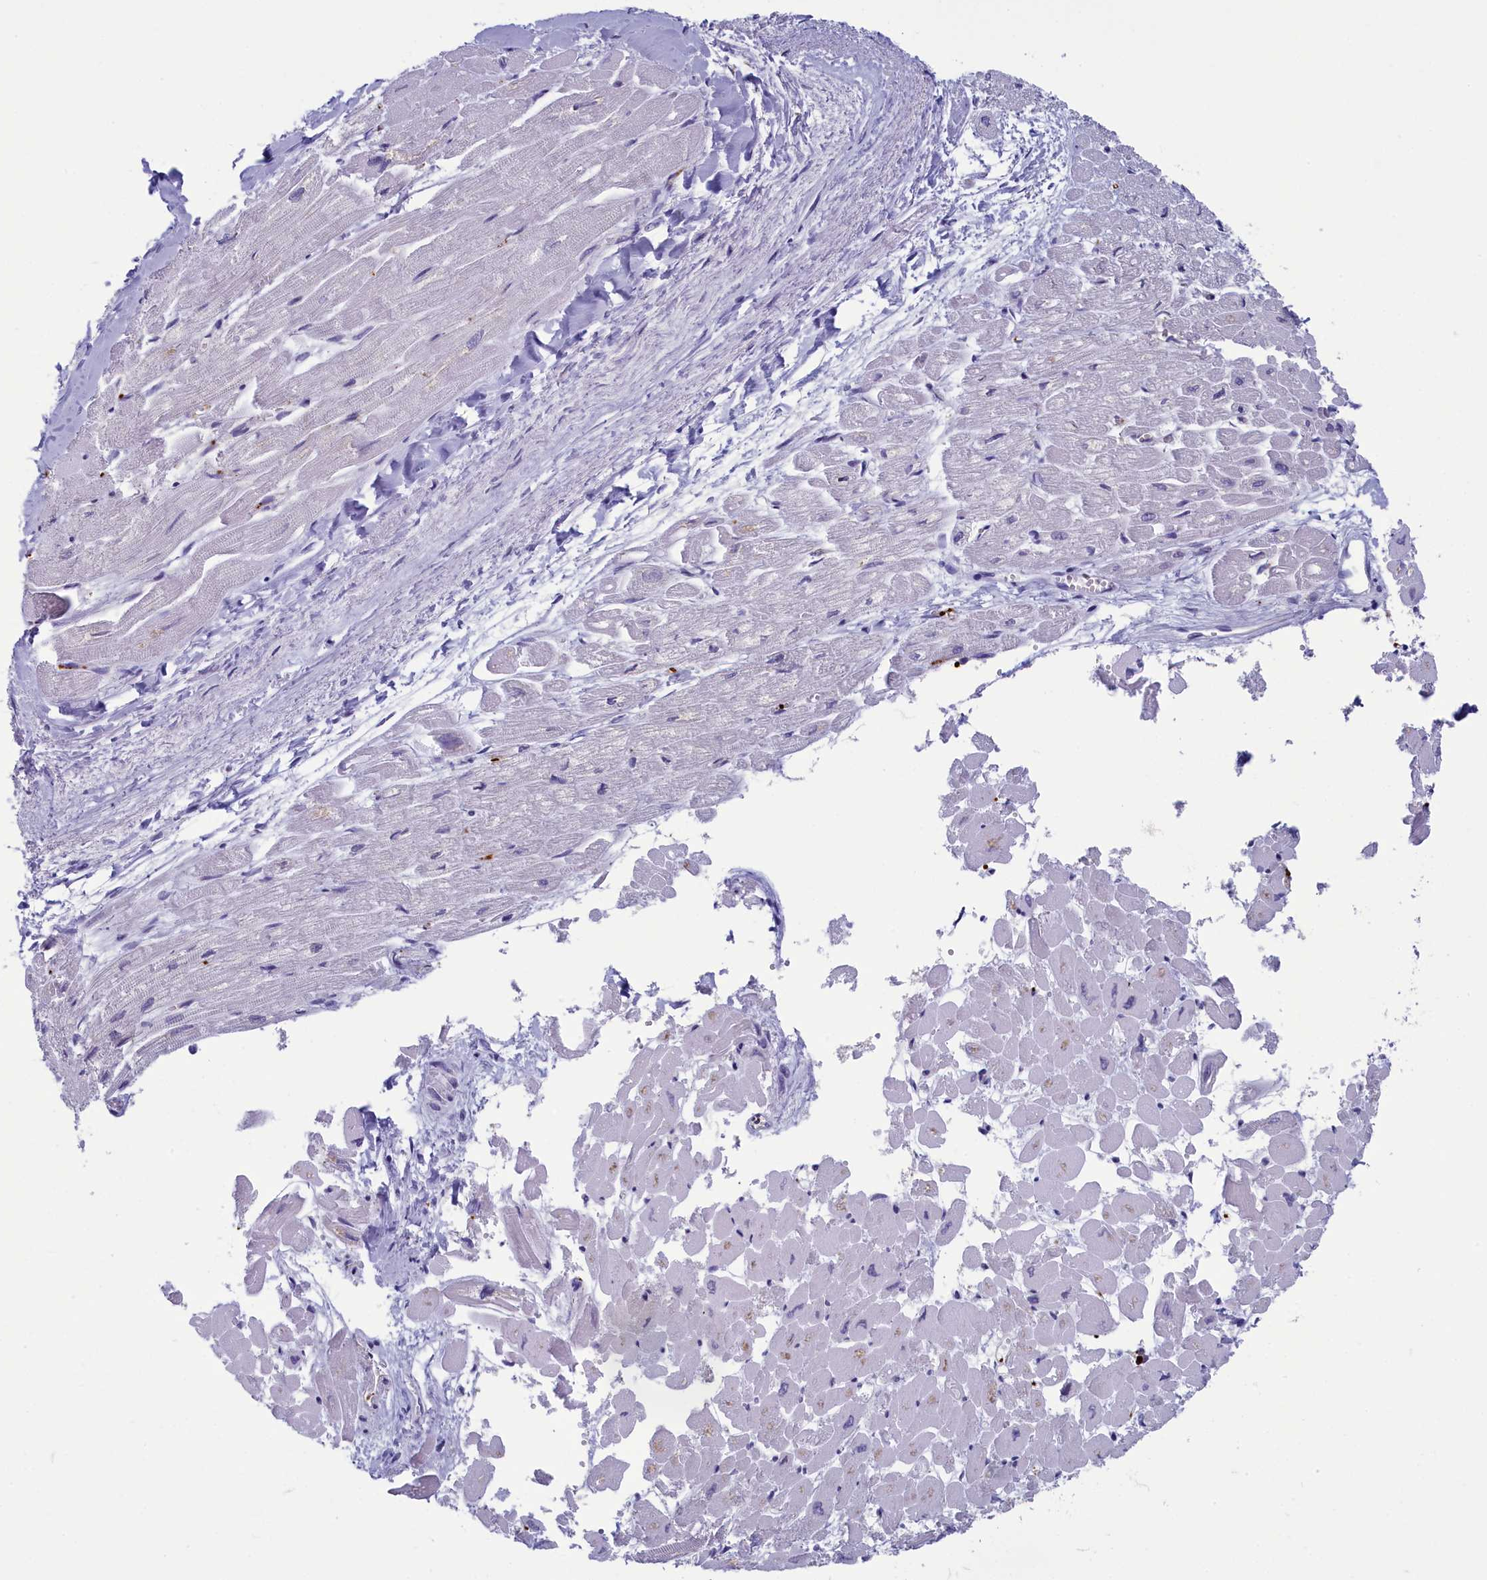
{"staining": {"intensity": "weak", "quantity": "<25%", "location": "cytoplasmic/membranous"}, "tissue": "heart muscle", "cell_type": "Cardiomyocytes", "image_type": "normal", "snomed": [{"axis": "morphology", "description": "Normal tissue, NOS"}, {"axis": "topography", "description": "Heart"}], "caption": "The micrograph exhibits no staining of cardiomyocytes in benign heart muscle.", "gene": "AIFM2", "patient": {"sex": "male", "age": 54}}